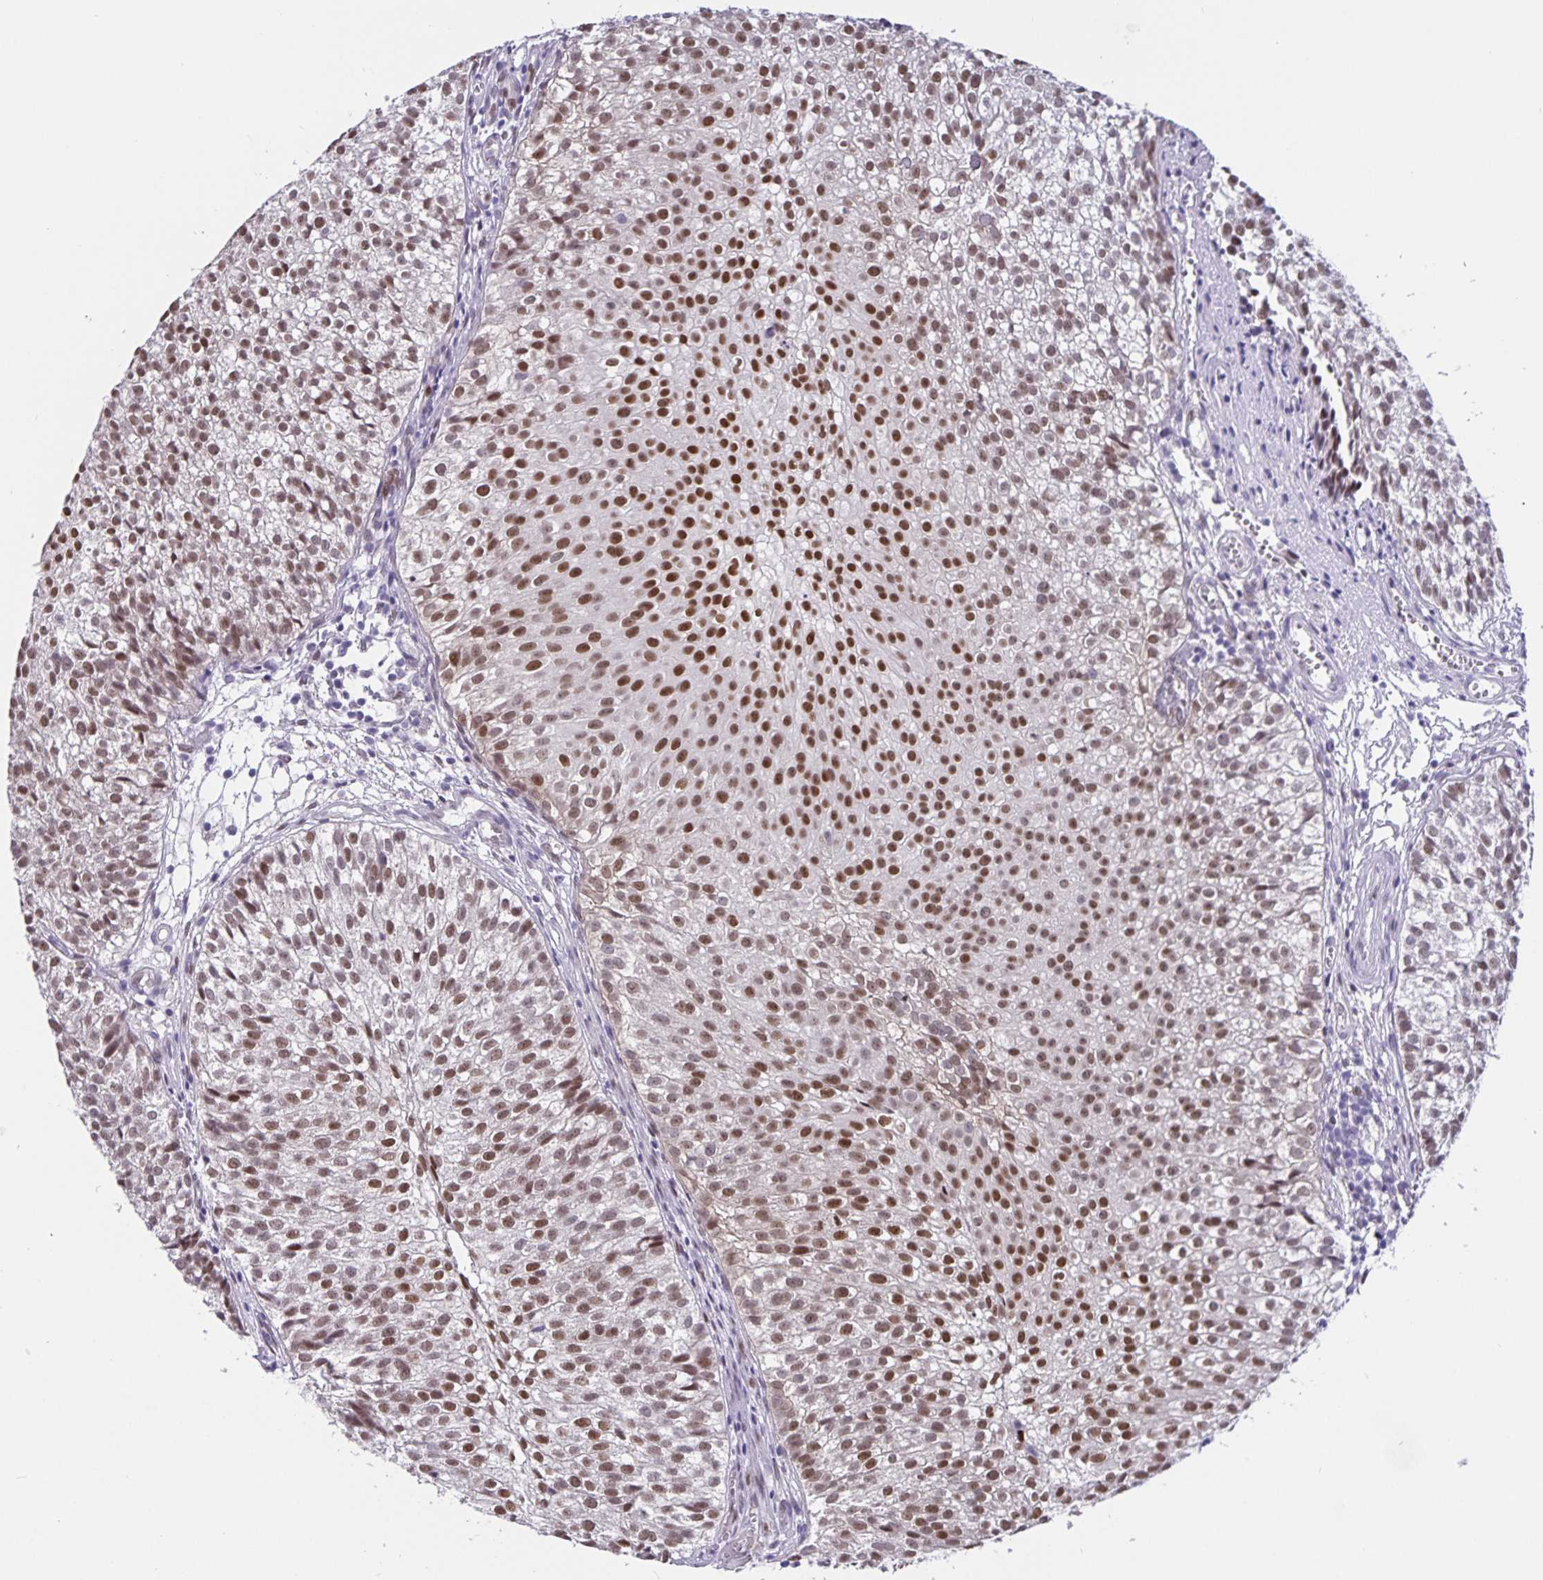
{"staining": {"intensity": "strong", "quantity": "25%-75%", "location": "nuclear"}, "tissue": "urothelial cancer", "cell_type": "Tumor cells", "image_type": "cancer", "snomed": [{"axis": "morphology", "description": "Urothelial carcinoma, Low grade"}, {"axis": "topography", "description": "Urinary bladder"}], "caption": "Immunohistochemical staining of urothelial cancer reveals high levels of strong nuclear protein staining in about 25%-75% of tumor cells. (brown staining indicates protein expression, while blue staining denotes nuclei).", "gene": "FOSL2", "patient": {"sex": "male", "age": 70}}